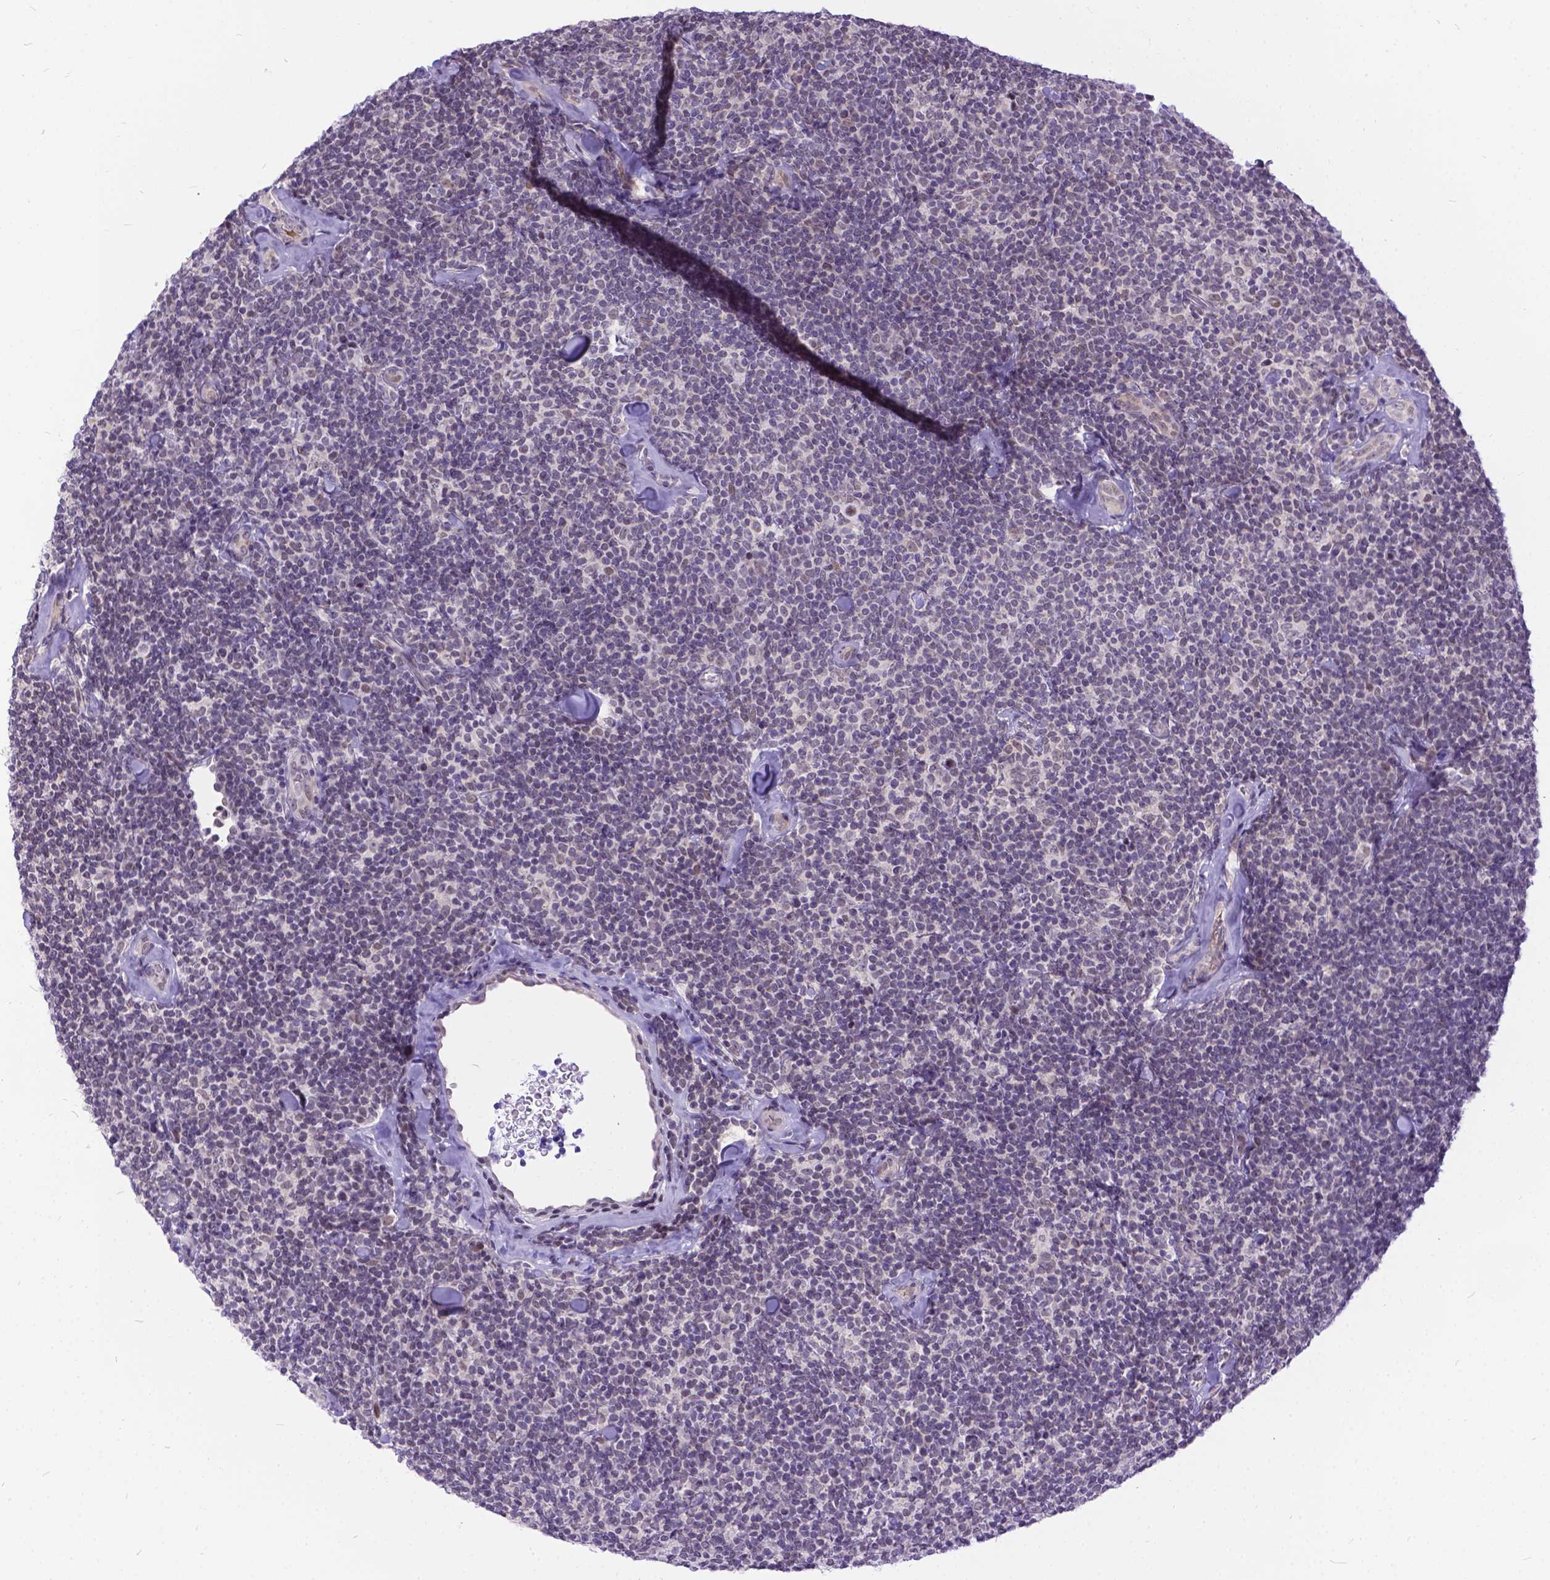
{"staining": {"intensity": "weak", "quantity": "<25%", "location": "nuclear"}, "tissue": "lymphoma", "cell_type": "Tumor cells", "image_type": "cancer", "snomed": [{"axis": "morphology", "description": "Malignant lymphoma, non-Hodgkin's type, Low grade"}, {"axis": "topography", "description": "Lymph node"}], "caption": "IHC of human low-grade malignant lymphoma, non-Hodgkin's type reveals no staining in tumor cells. (DAB IHC visualized using brightfield microscopy, high magnification).", "gene": "FAM124B", "patient": {"sex": "female", "age": 56}}